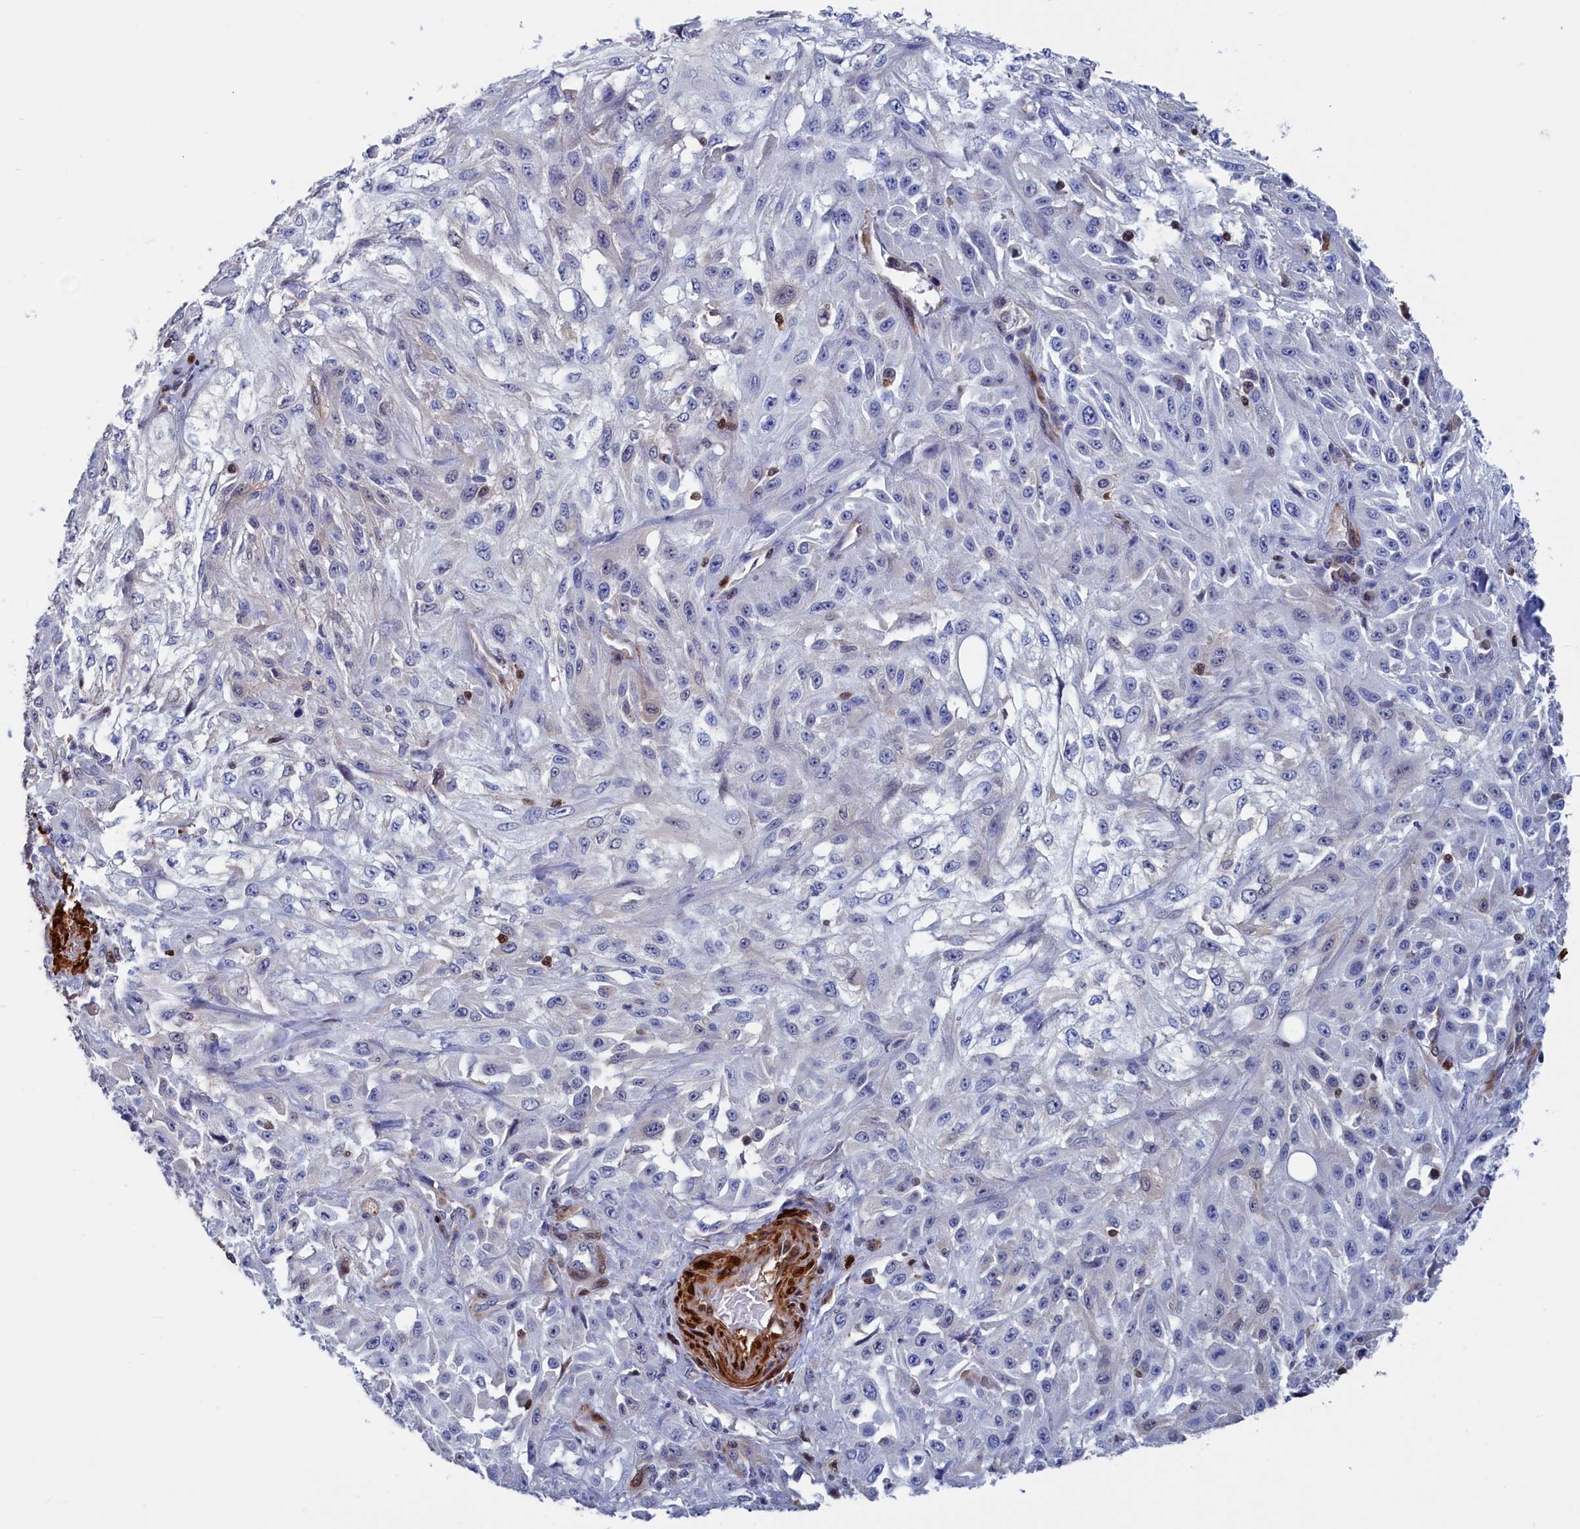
{"staining": {"intensity": "negative", "quantity": "none", "location": "none"}, "tissue": "skin cancer", "cell_type": "Tumor cells", "image_type": "cancer", "snomed": [{"axis": "morphology", "description": "Squamous cell carcinoma, NOS"}, {"axis": "morphology", "description": "Squamous cell carcinoma, metastatic, NOS"}, {"axis": "topography", "description": "Skin"}, {"axis": "topography", "description": "Lymph node"}], "caption": "This is an immunohistochemistry histopathology image of squamous cell carcinoma (skin). There is no expression in tumor cells.", "gene": "CRIP1", "patient": {"sex": "male", "age": 75}}